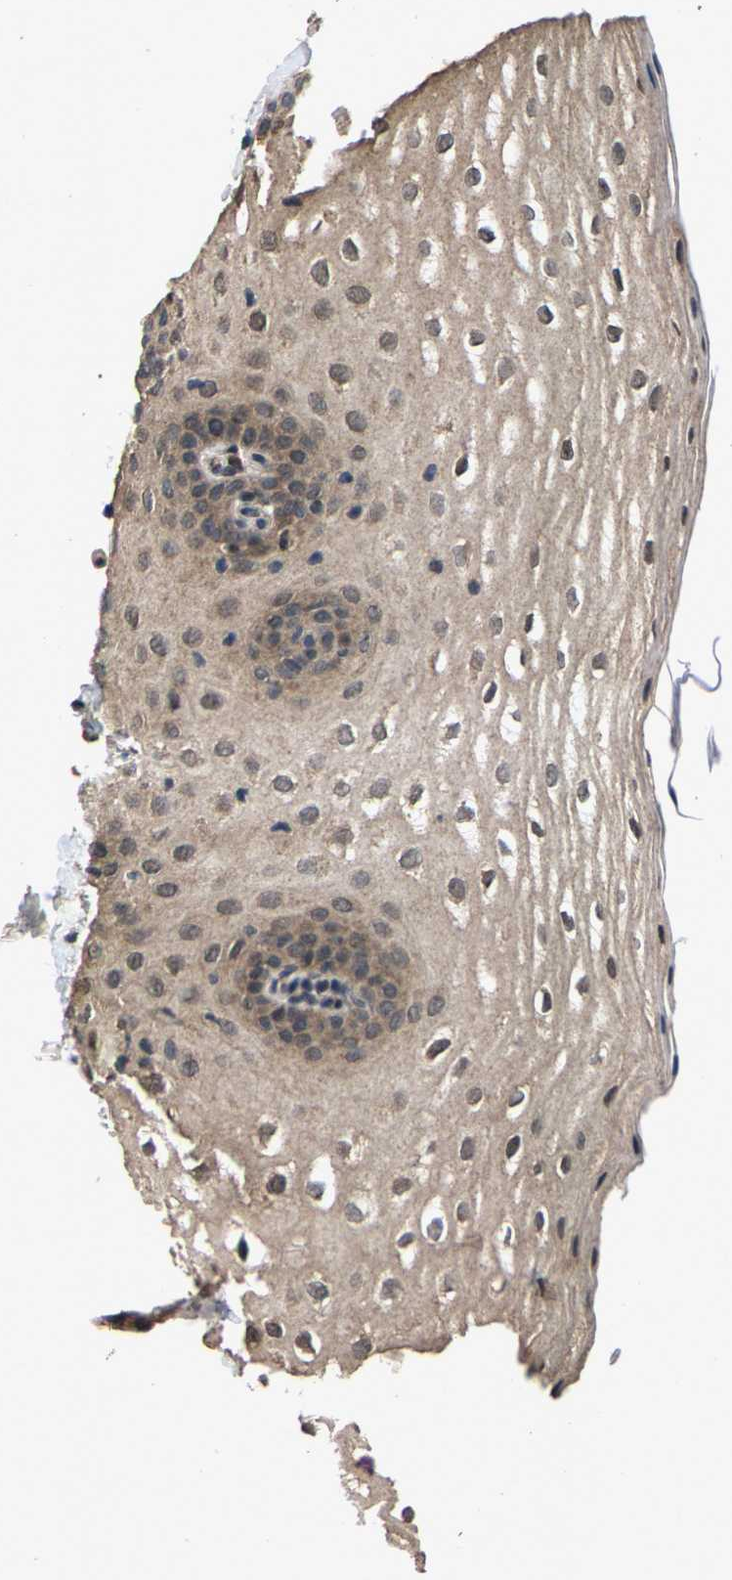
{"staining": {"intensity": "moderate", "quantity": ">75%", "location": "cytoplasmic/membranous,nuclear"}, "tissue": "oral mucosa", "cell_type": "Squamous epithelial cells", "image_type": "normal", "snomed": [{"axis": "morphology", "description": "Normal tissue, NOS"}, {"axis": "topography", "description": "Skin"}, {"axis": "topography", "description": "Oral tissue"}], "caption": "Protein expression analysis of unremarkable human oral mucosa reveals moderate cytoplasmic/membranous,nuclear positivity in approximately >75% of squamous epithelial cells.", "gene": "HUWE1", "patient": {"sex": "male", "age": 84}}